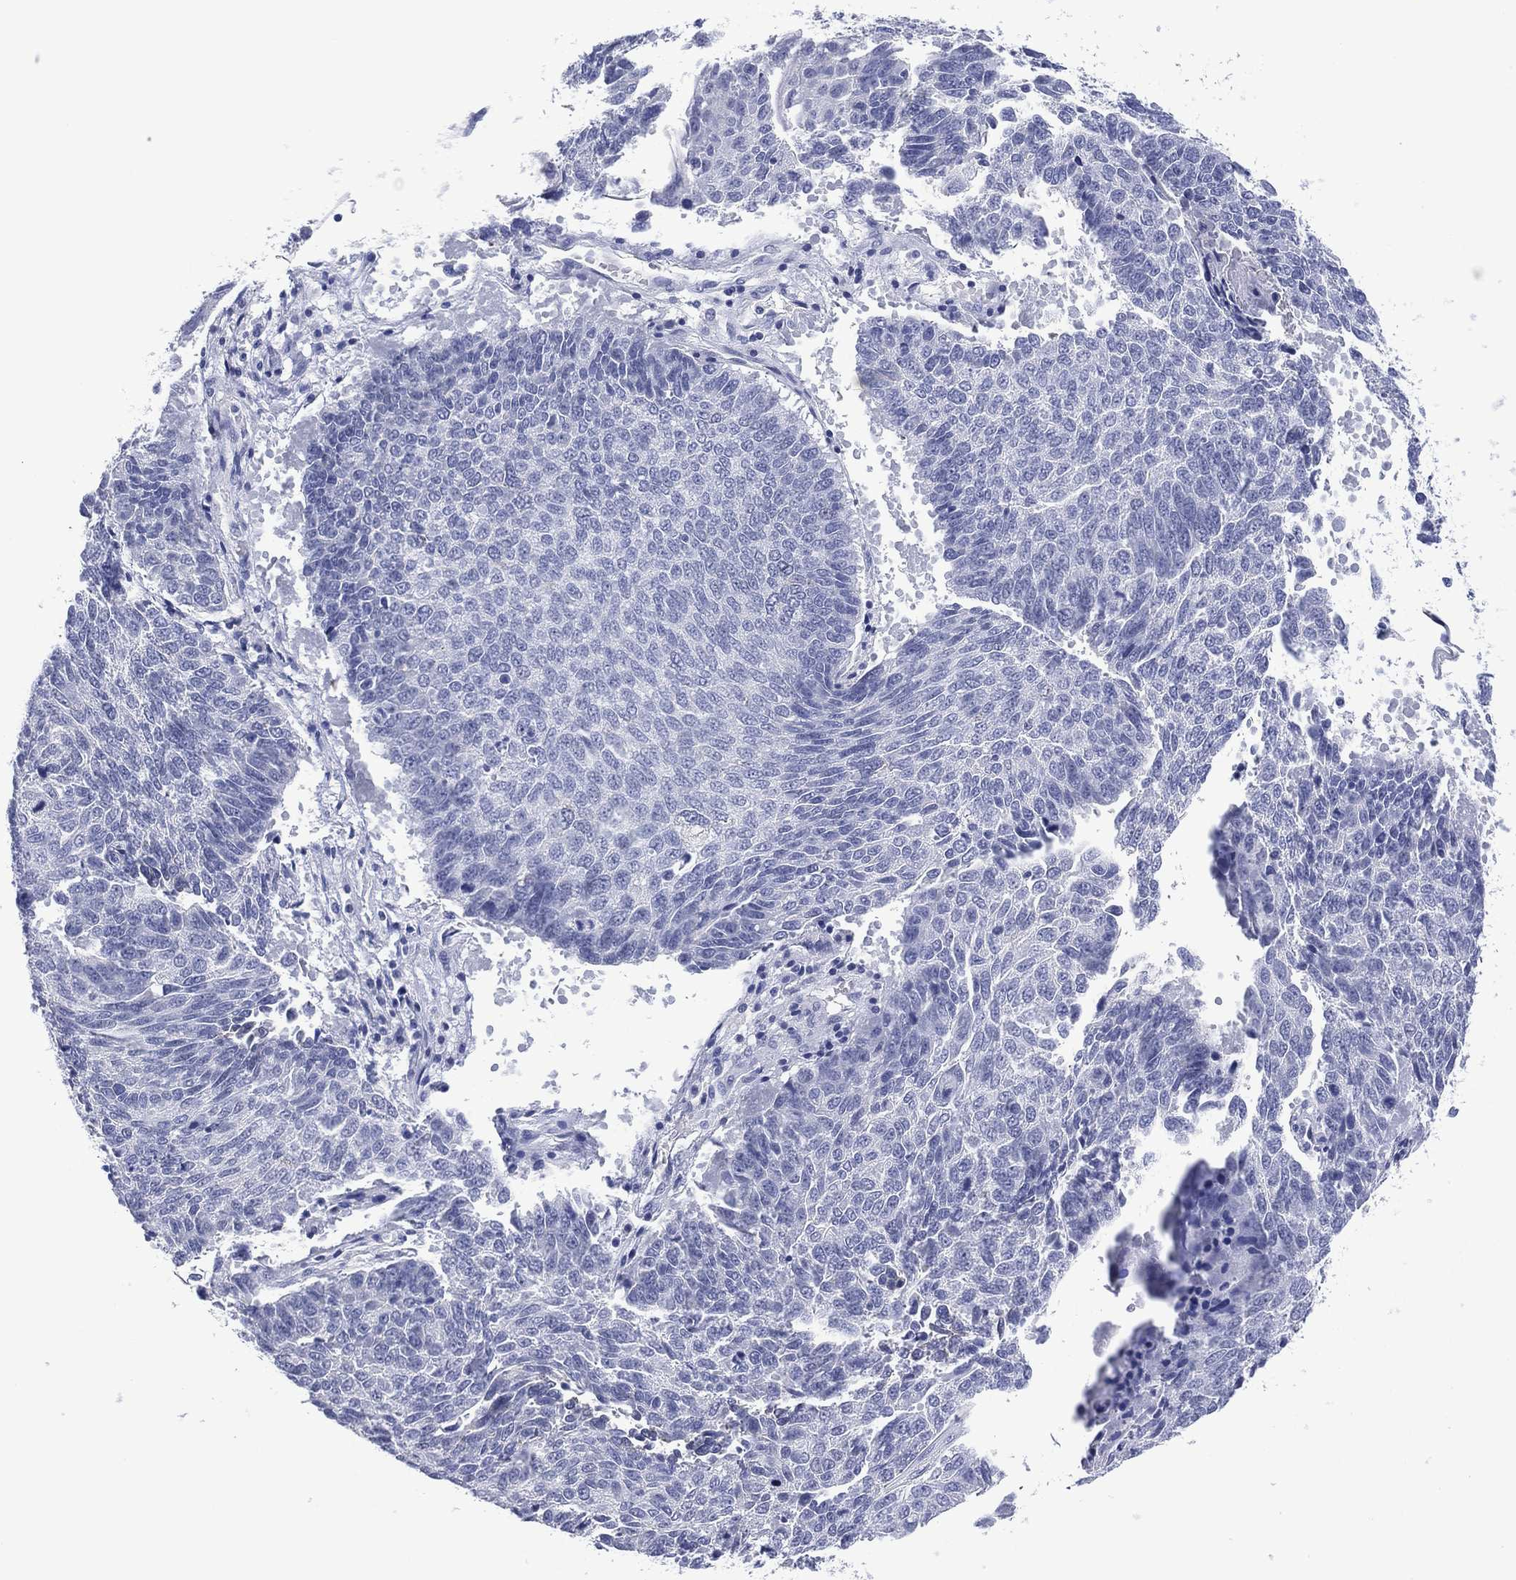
{"staining": {"intensity": "negative", "quantity": "none", "location": "none"}, "tissue": "lung cancer", "cell_type": "Tumor cells", "image_type": "cancer", "snomed": [{"axis": "morphology", "description": "Squamous cell carcinoma, NOS"}, {"axis": "topography", "description": "Lung"}], "caption": "This is an immunohistochemistry (IHC) micrograph of human squamous cell carcinoma (lung). There is no expression in tumor cells.", "gene": "UTF1", "patient": {"sex": "male", "age": 73}}